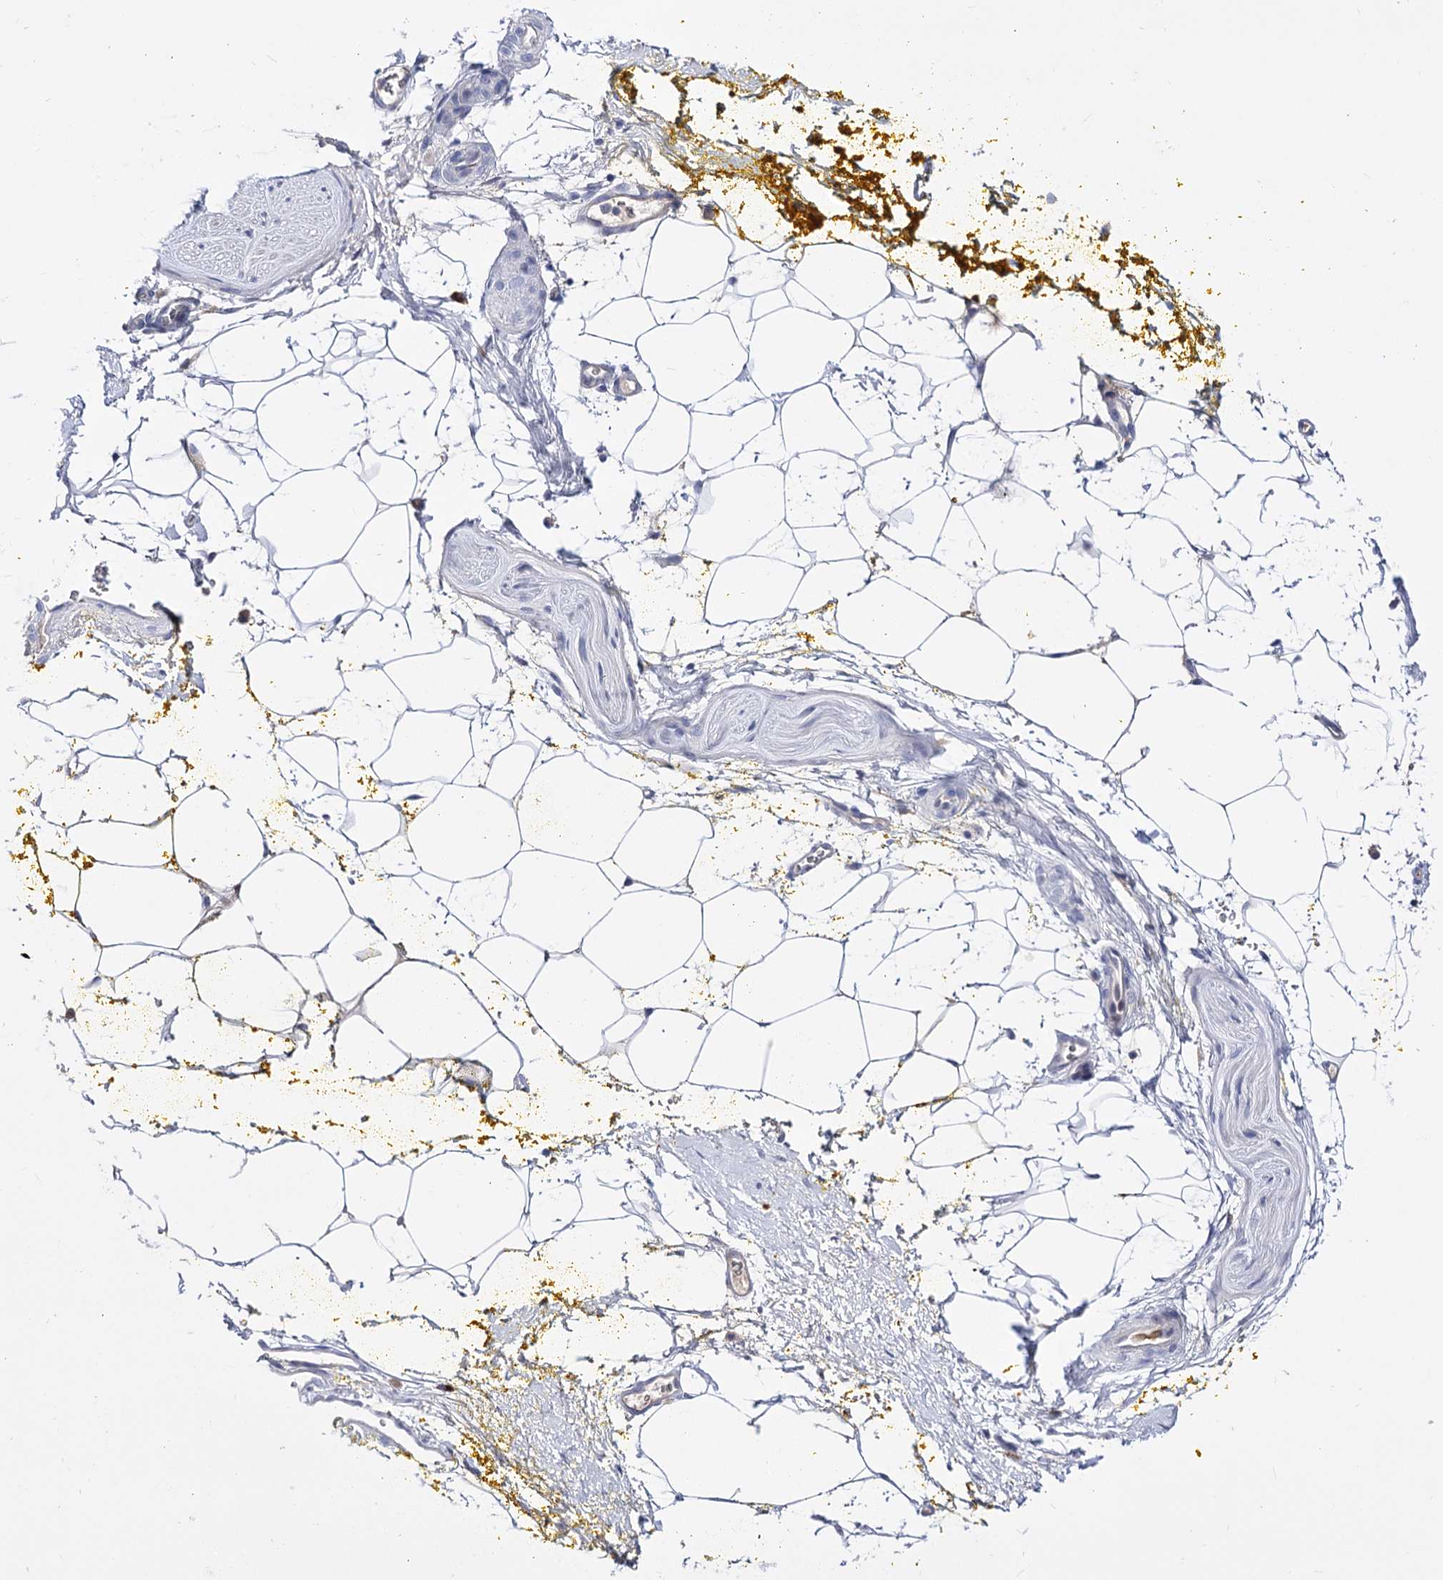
{"staining": {"intensity": "negative", "quantity": "none", "location": "none"}, "tissue": "adipose tissue", "cell_type": "Adipocytes", "image_type": "normal", "snomed": [{"axis": "morphology", "description": "Normal tissue, NOS"}, {"axis": "morphology", "description": "Adenocarcinoma, Low grade"}, {"axis": "topography", "description": "Prostate"}, {"axis": "topography", "description": "Peripheral nerve tissue"}], "caption": "Immunohistochemical staining of normal adipose tissue exhibits no significant expression in adipocytes.", "gene": "PCGF5", "patient": {"sex": "male", "age": 63}}